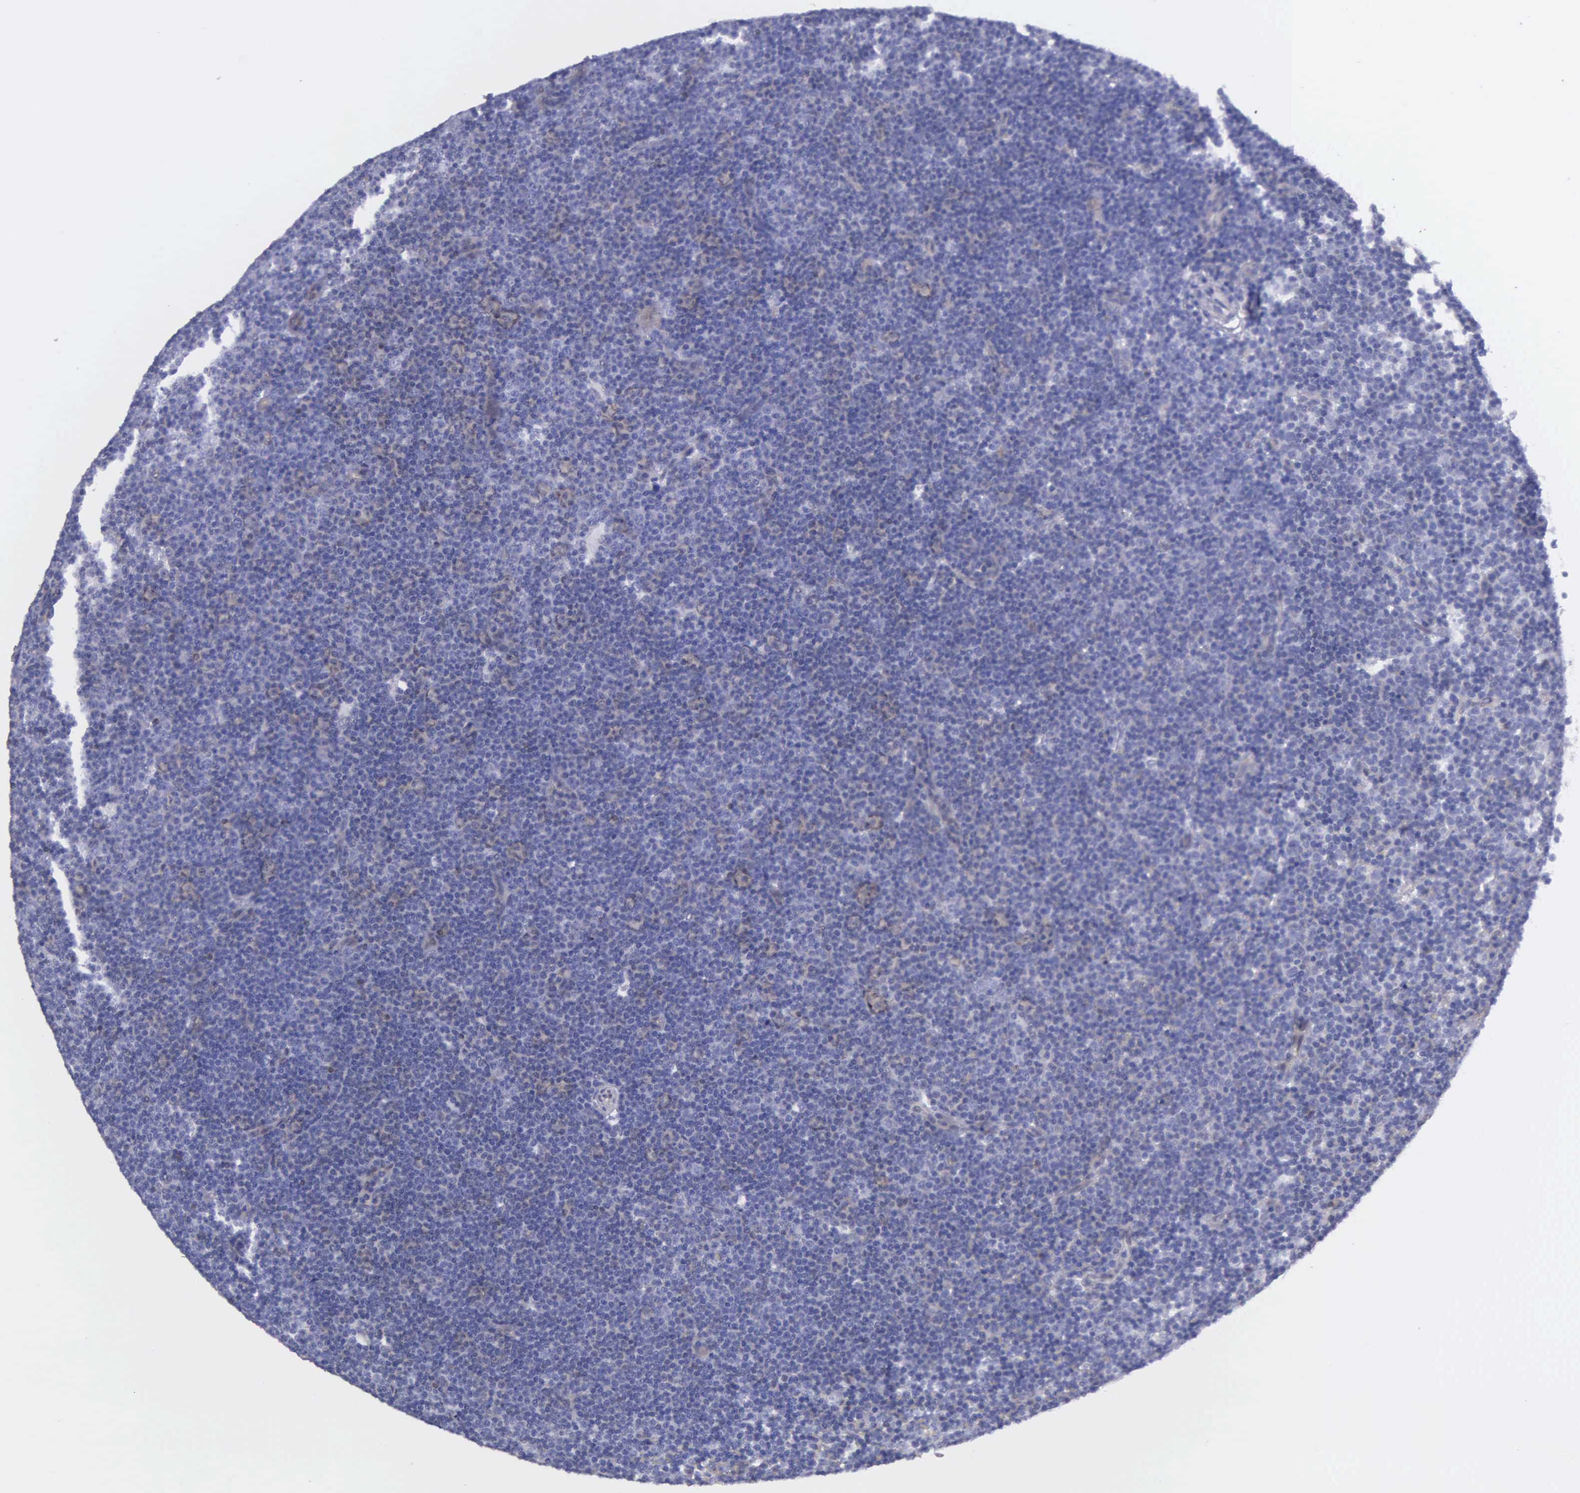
{"staining": {"intensity": "negative", "quantity": "none", "location": "none"}, "tissue": "lymphoma", "cell_type": "Tumor cells", "image_type": "cancer", "snomed": [{"axis": "morphology", "description": "Malignant lymphoma, non-Hodgkin's type, Low grade"}, {"axis": "topography", "description": "Lymph node"}], "caption": "DAB immunohistochemical staining of human low-grade malignant lymphoma, non-Hodgkin's type exhibits no significant staining in tumor cells.", "gene": "GSTT2", "patient": {"sex": "male", "age": 57}}